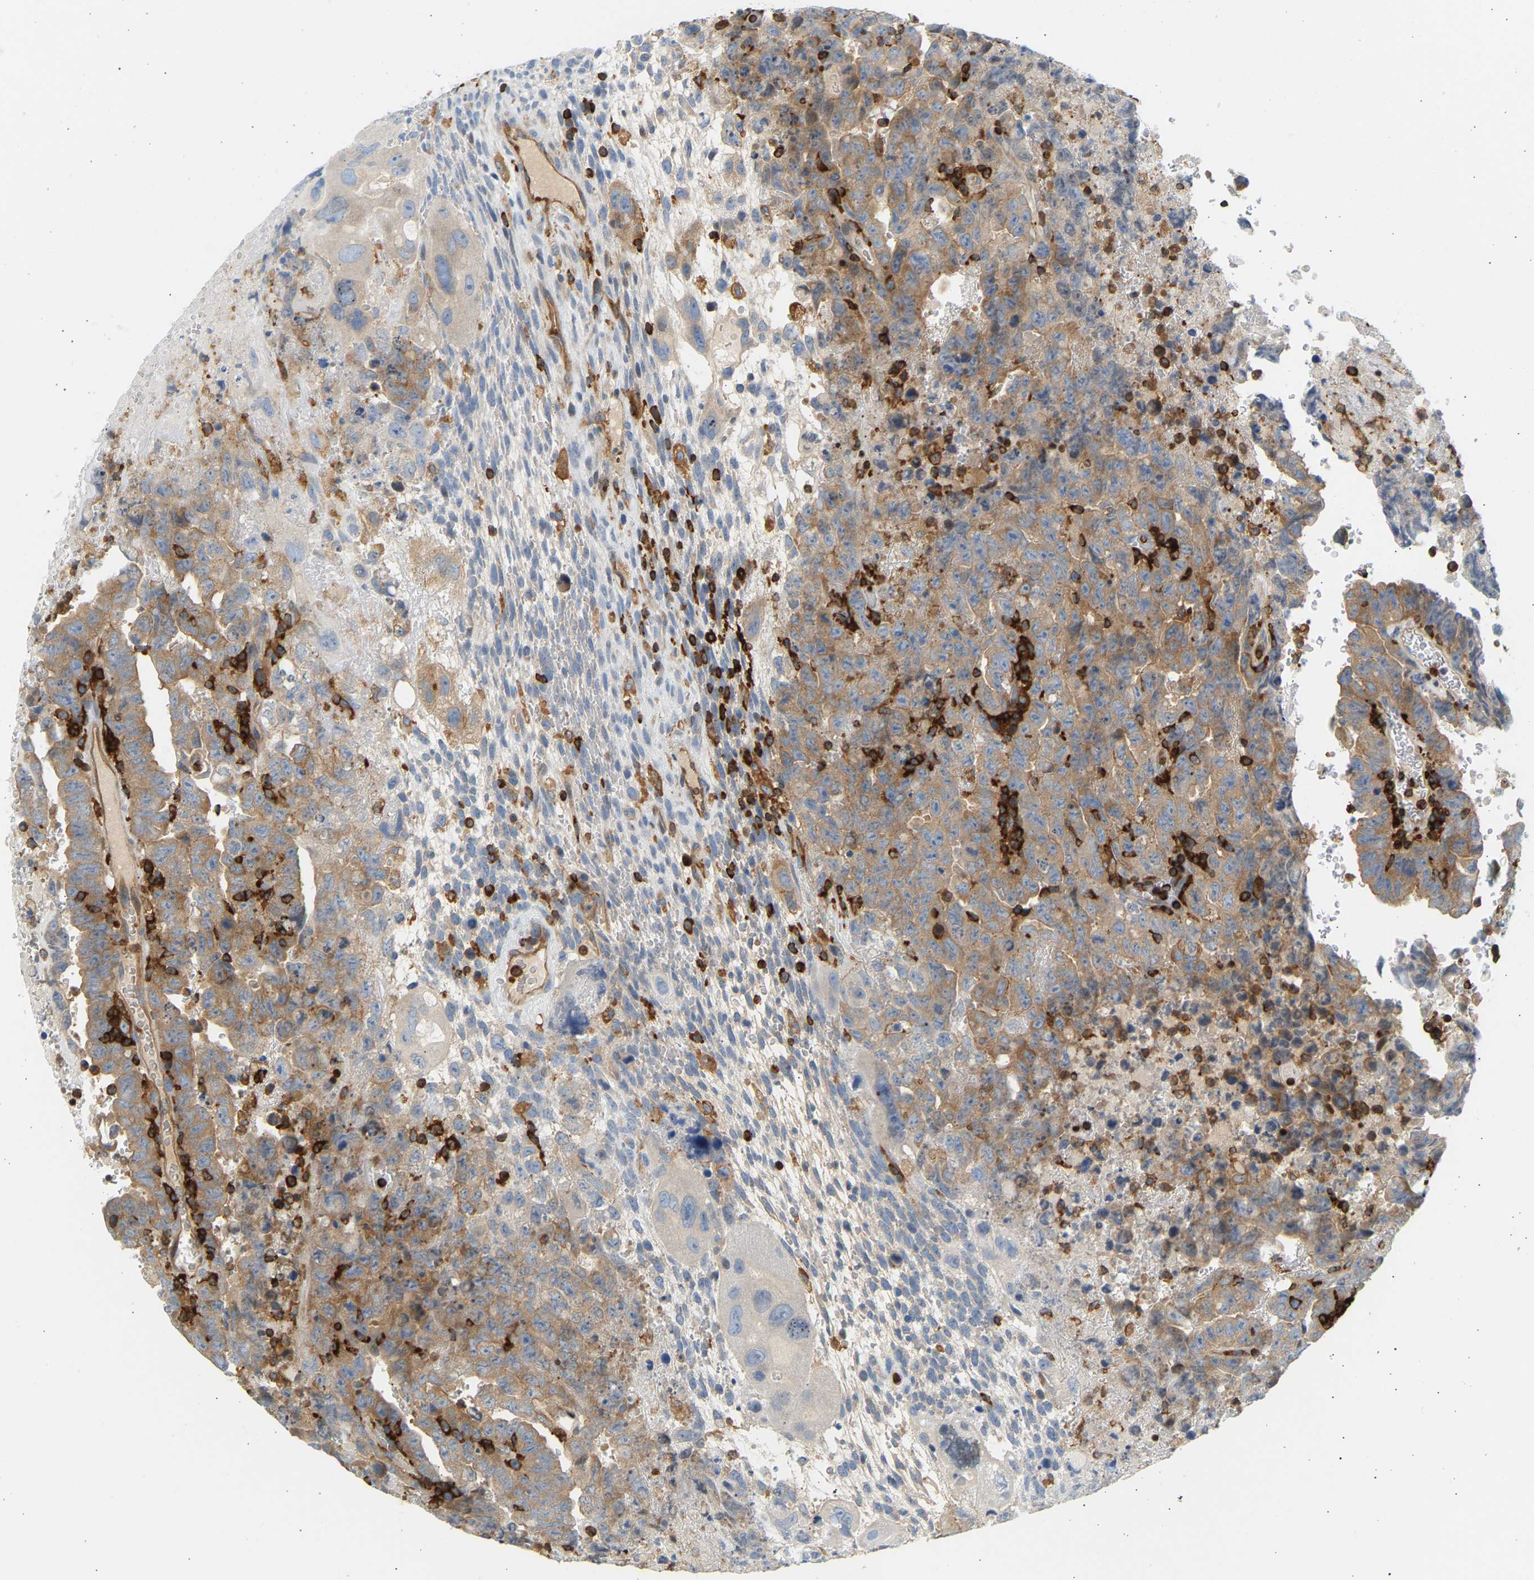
{"staining": {"intensity": "moderate", "quantity": ">75%", "location": "cytoplasmic/membranous"}, "tissue": "testis cancer", "cell_type": "Tumor cells", "image_type": "cancer", "snomed": [{"axis": "morphology", "description": "Carcinoma, Embryonal, NOS"}, {"axis": "topography", "description": "Testis"}], "caption": "Protein analysis of embryonal carcinoma (testis) tissue reveals moderate cytoplasmic/membranous expression in about >75% of tumor cells.", "gene": "FNBP1", "patient": {"sex": "male", "age": 28}}